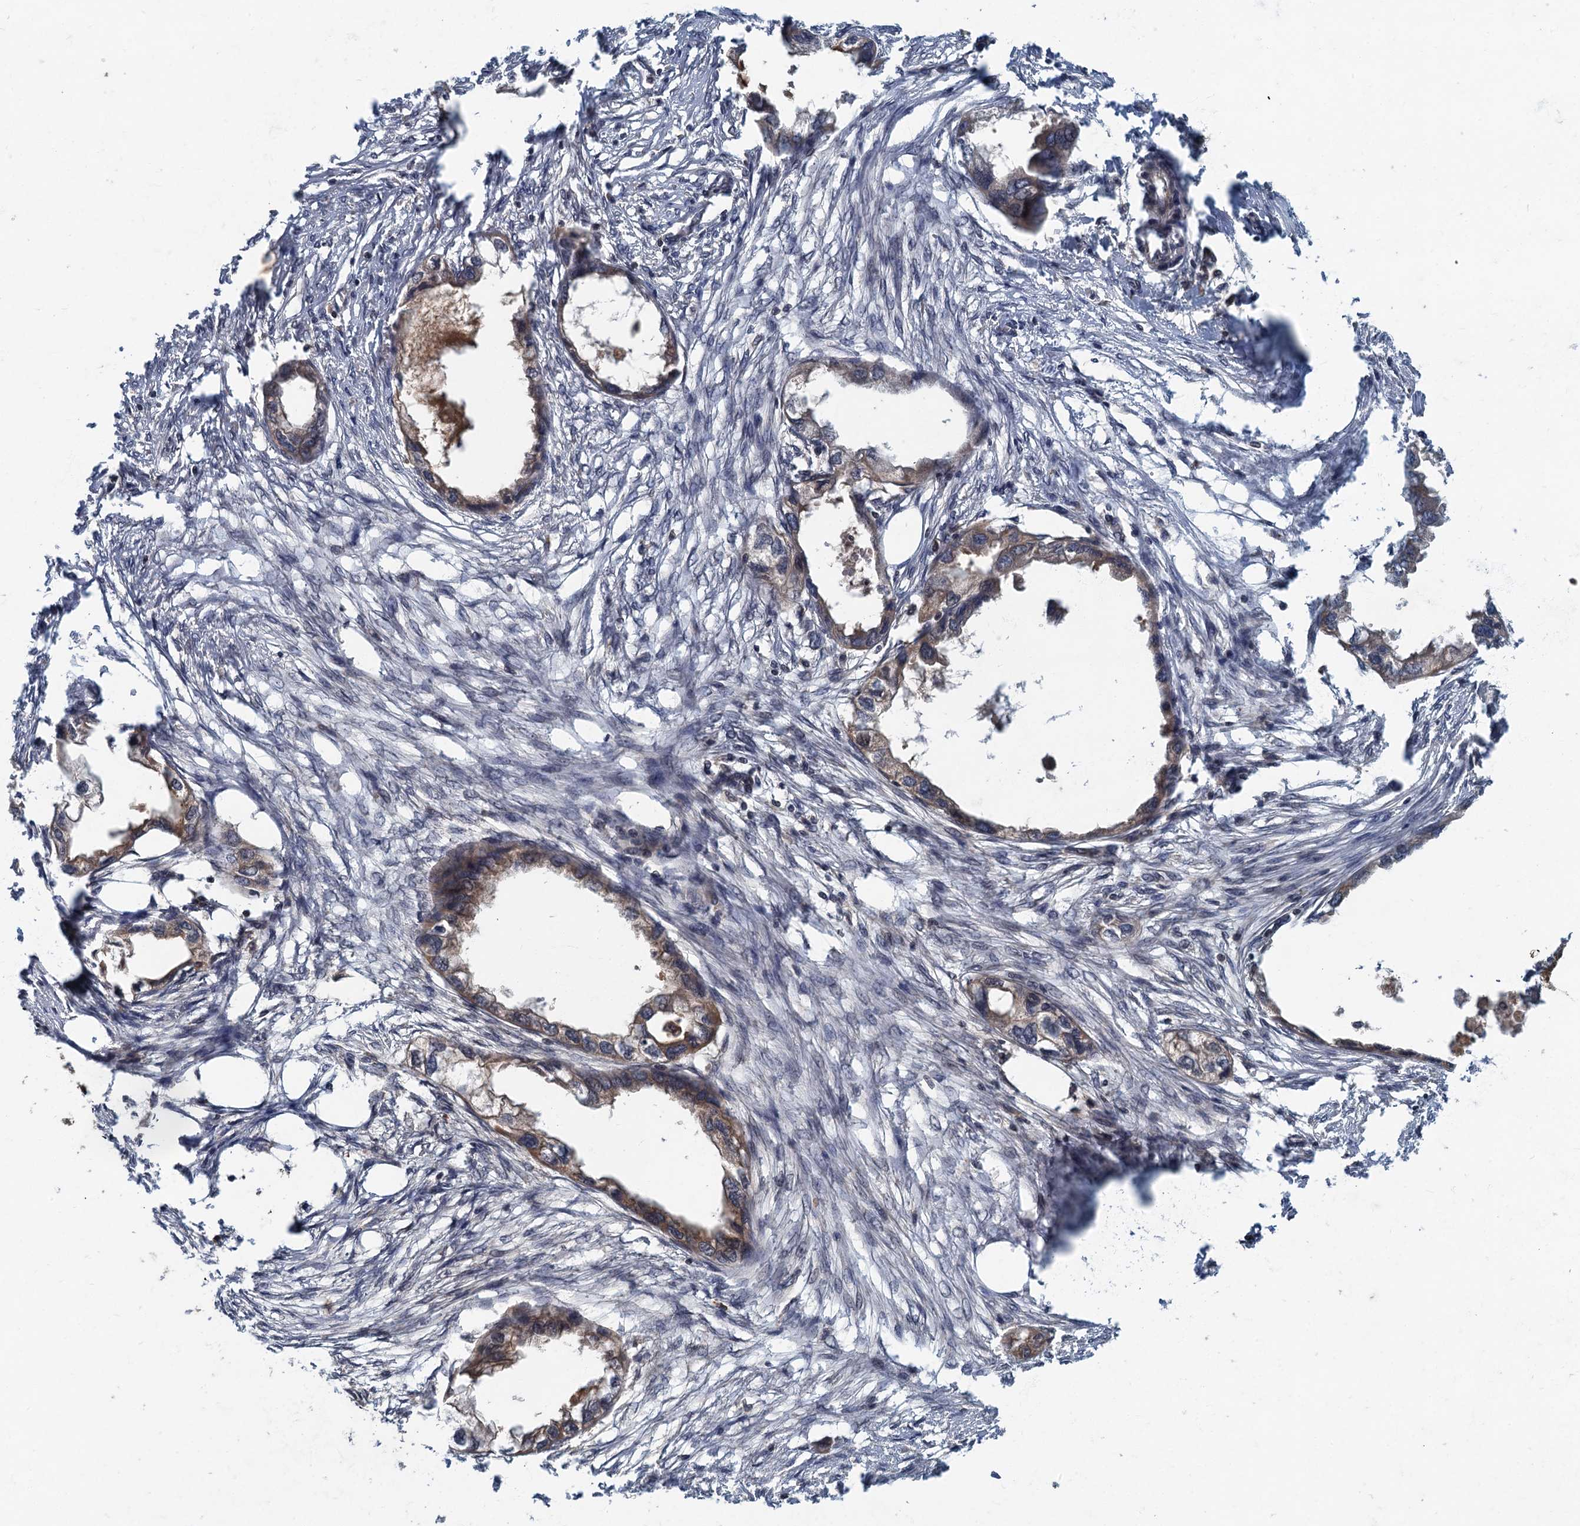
{"staining": {"intensity": "weak", "quantity": ">75%", "location": "cytoplasmic/membranous"}, "tissue": "endometrial cancer", "cell_type": "Tumor cells", "image_type": "cancer", "snomed": [{"axis": "morphology", "description": "Adenocarcinoma, NOS"}, {"axis": "morphology", "description": "Adenocarcinoma, metastatic, NOS"}, {"axis": "topography", "description": "Adipose tissue"}, {"axis": "topography", "description": "Endometrium"}], "caption": "A brown stain shows weak cytoplasmic/membranous positivity of a protein in endometrial cancer tumor cells.", "gene": "SLC11A2", "patient": {"sex": "female", "age": 67}}